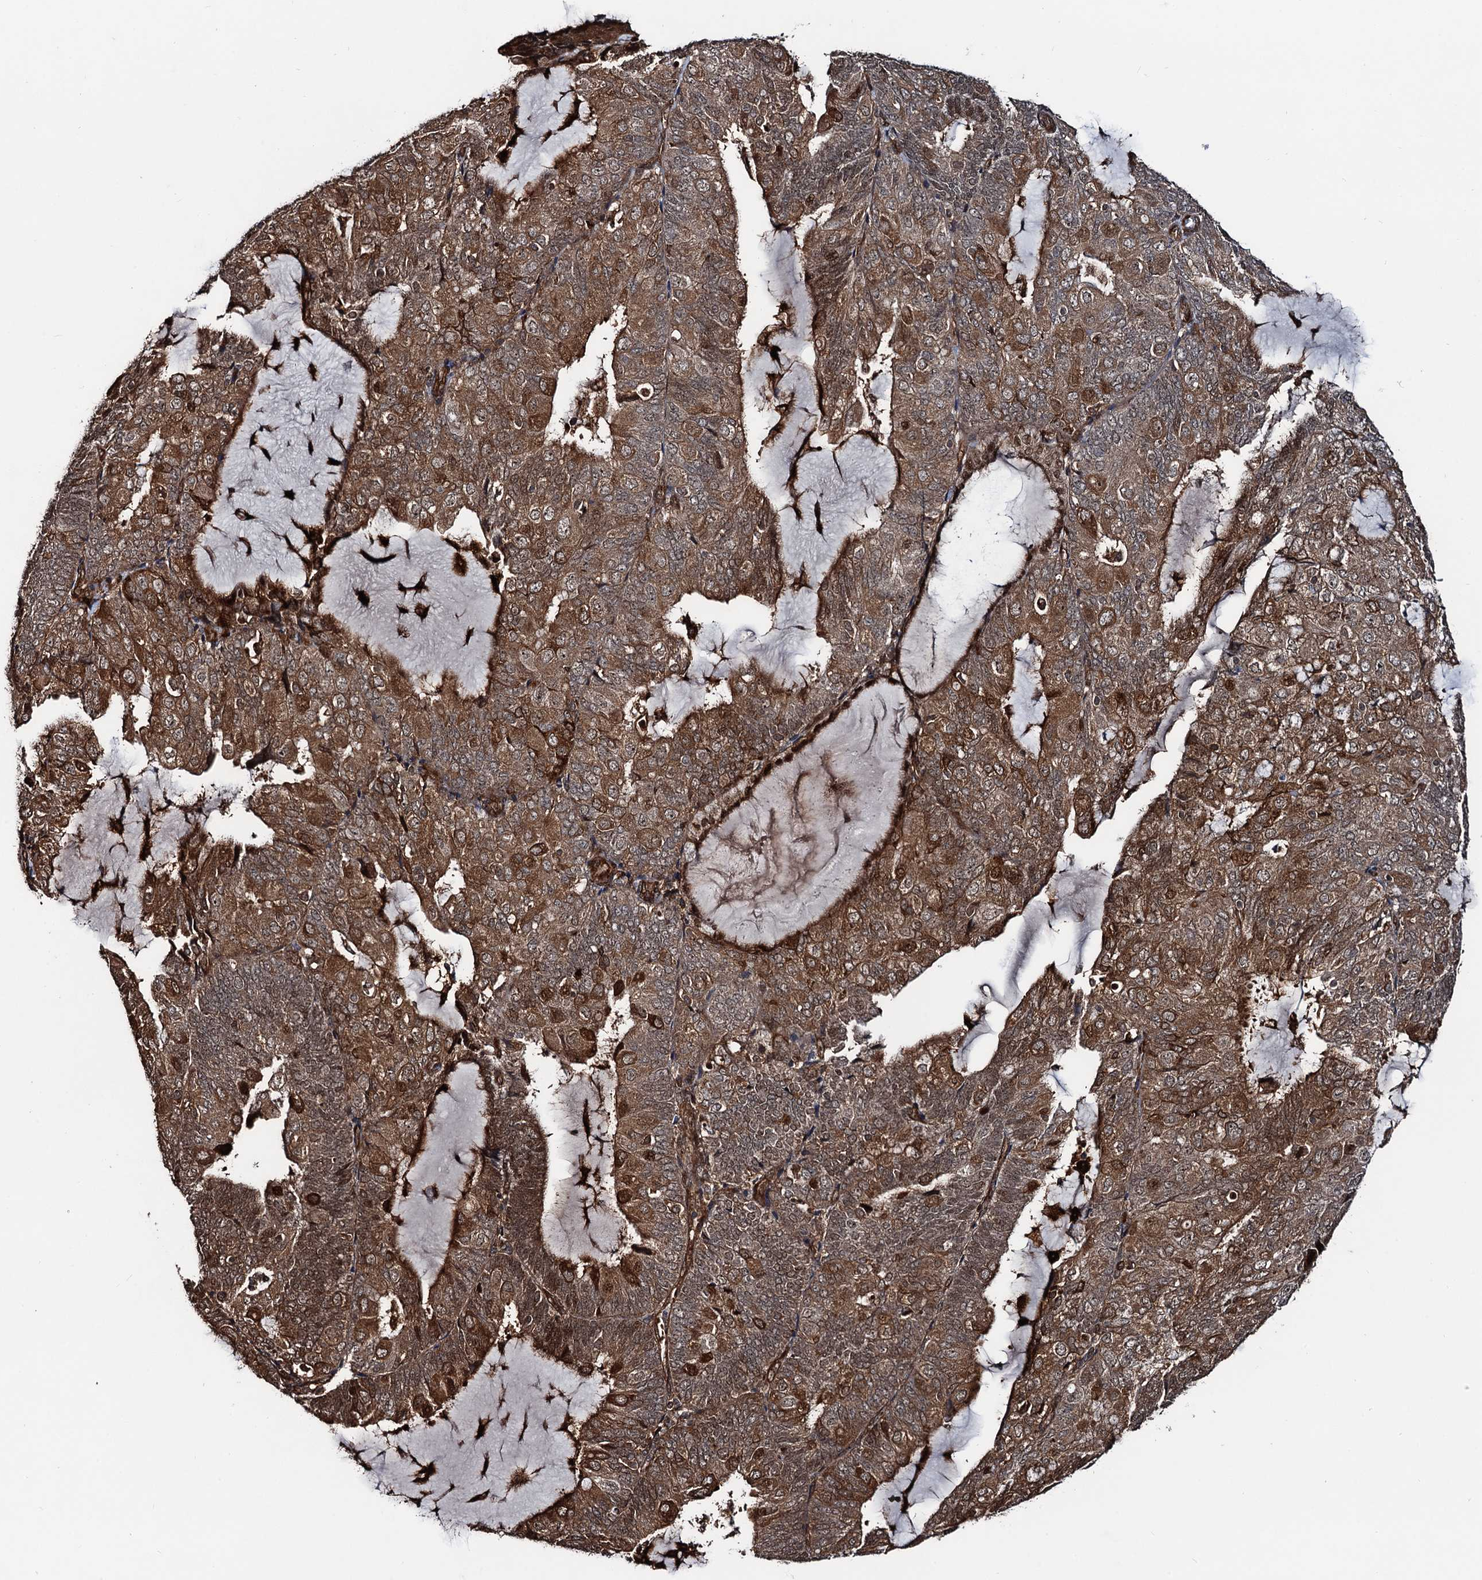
{"staining": {"intensity": "moderate", "quantity": "25%-75%", "location": "cytoplasmic/membranous,nuclear"}, "tissue": "endometrial cancer", "cell_type": "Tumor cells", "image_type": "cancer", "snomed": [{"axis": "morphology", "description": "Adenocarcinoma, NOS"}, {"axis": "topography", "description": "Endometrium"}], "caption": "Endometrial cancer (adenocarcinoma) was stained to show a protein in brown. There is medium levels of moderate cytoplasmic/membranous and nuclear staining in approximately 25%-75% of tumor cells.", "gene": "SNRNP25", "patient": {"sex": "female", "age": 81}}